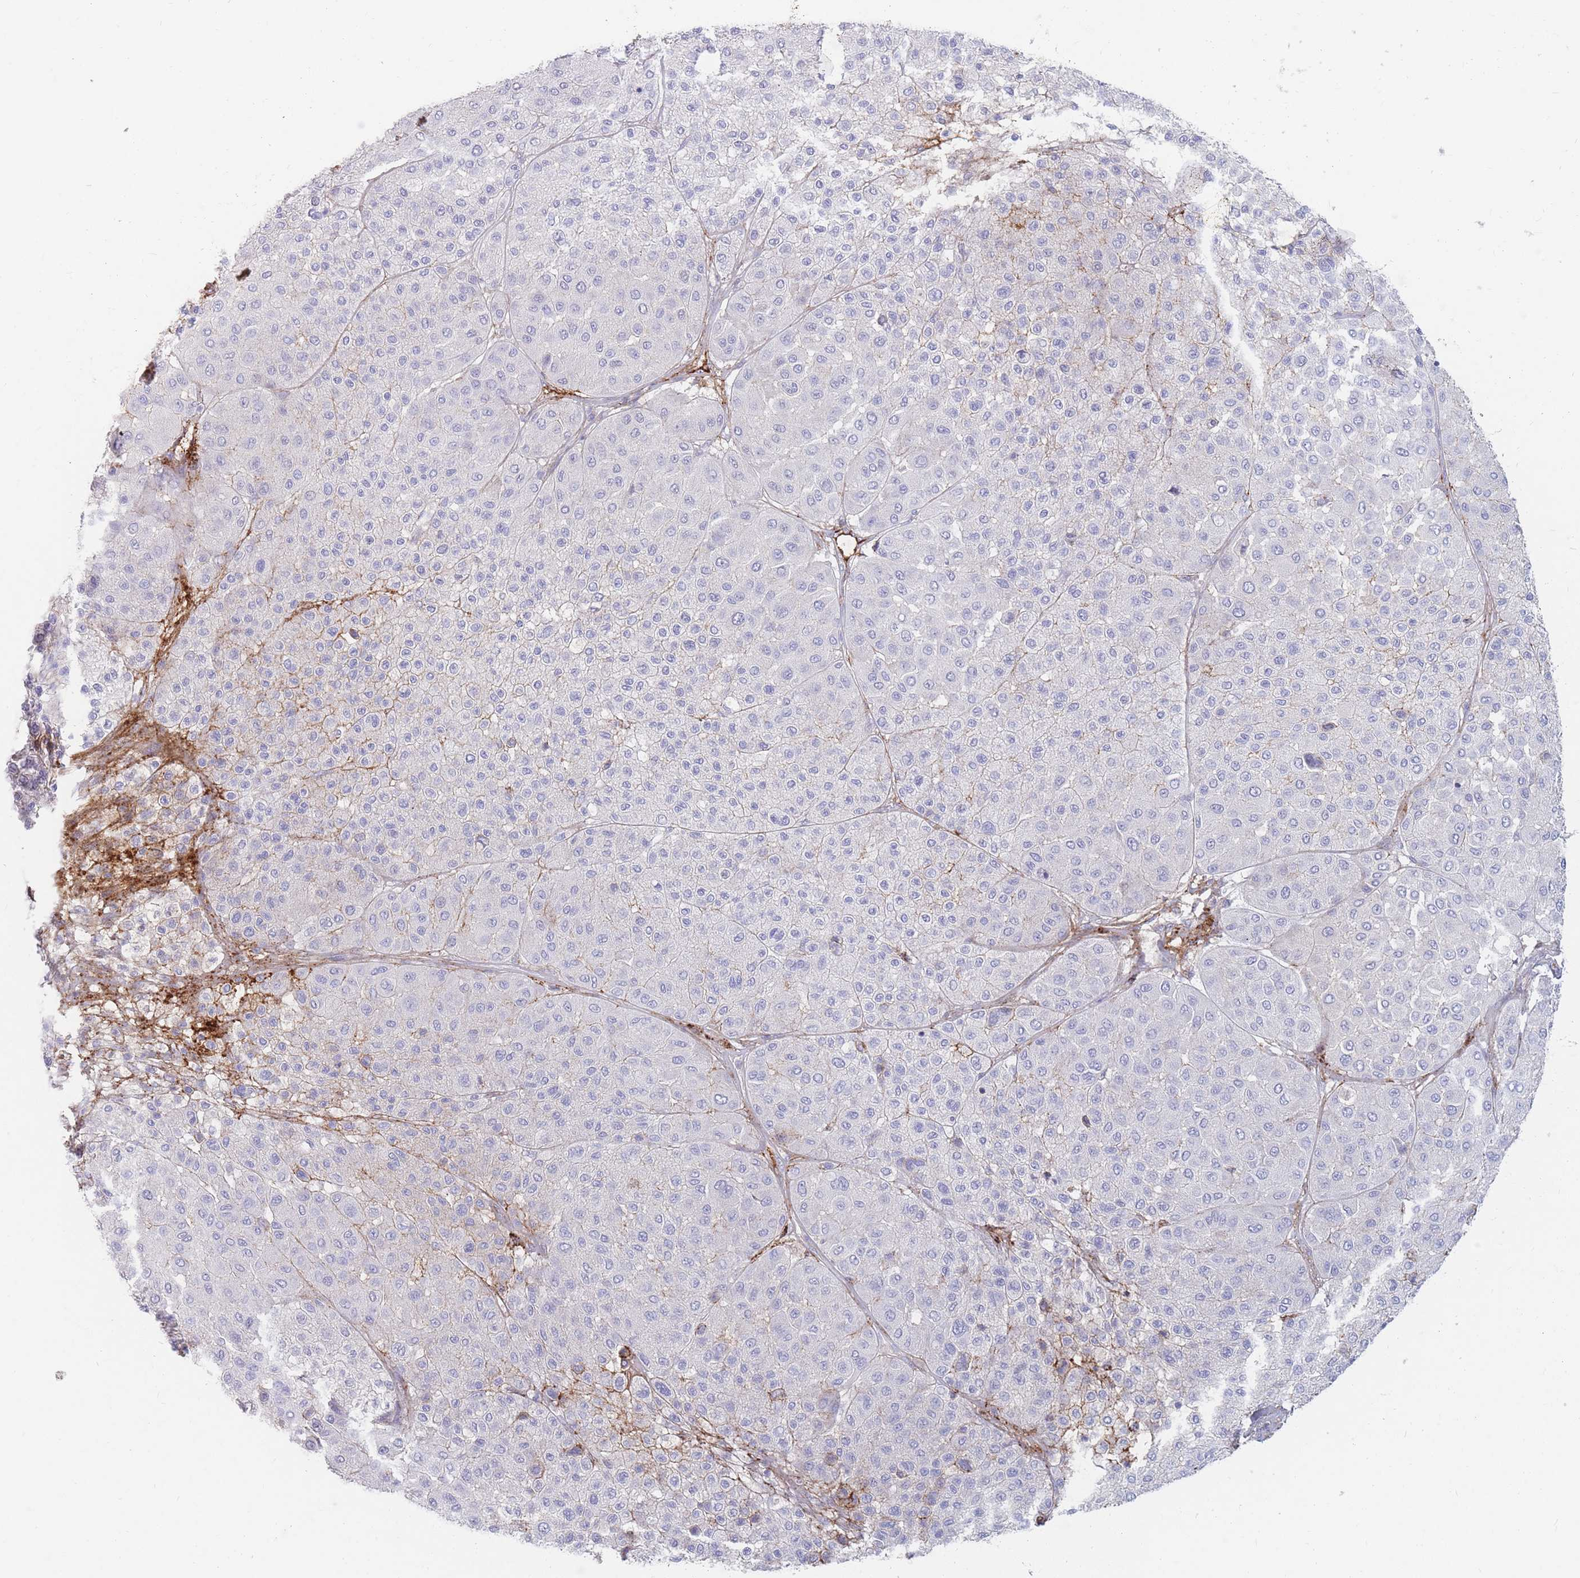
{"staining": {"intensity": "negative", "quantity": "none", "location": "none"}, "tissue": "melanoma", "cell_type": "Tumor cells", "image_type": "cancer", "snomed": [{"axis": "morphology", "description": "Malignant melanoma, Metastatic site"}, {"axis": "topography", "description": "Smooth muscle"}], "caption": "There is no significant staining in tumor cells of malignant melanoma (metastatic site). The staining is performed using DAB (3,3'-diaminobenzidine) brown chromogen with nuclei counter-stained in using hematoxylin.", "gene": "PRG4", "patient": {"sex": "male", "age": 41}}